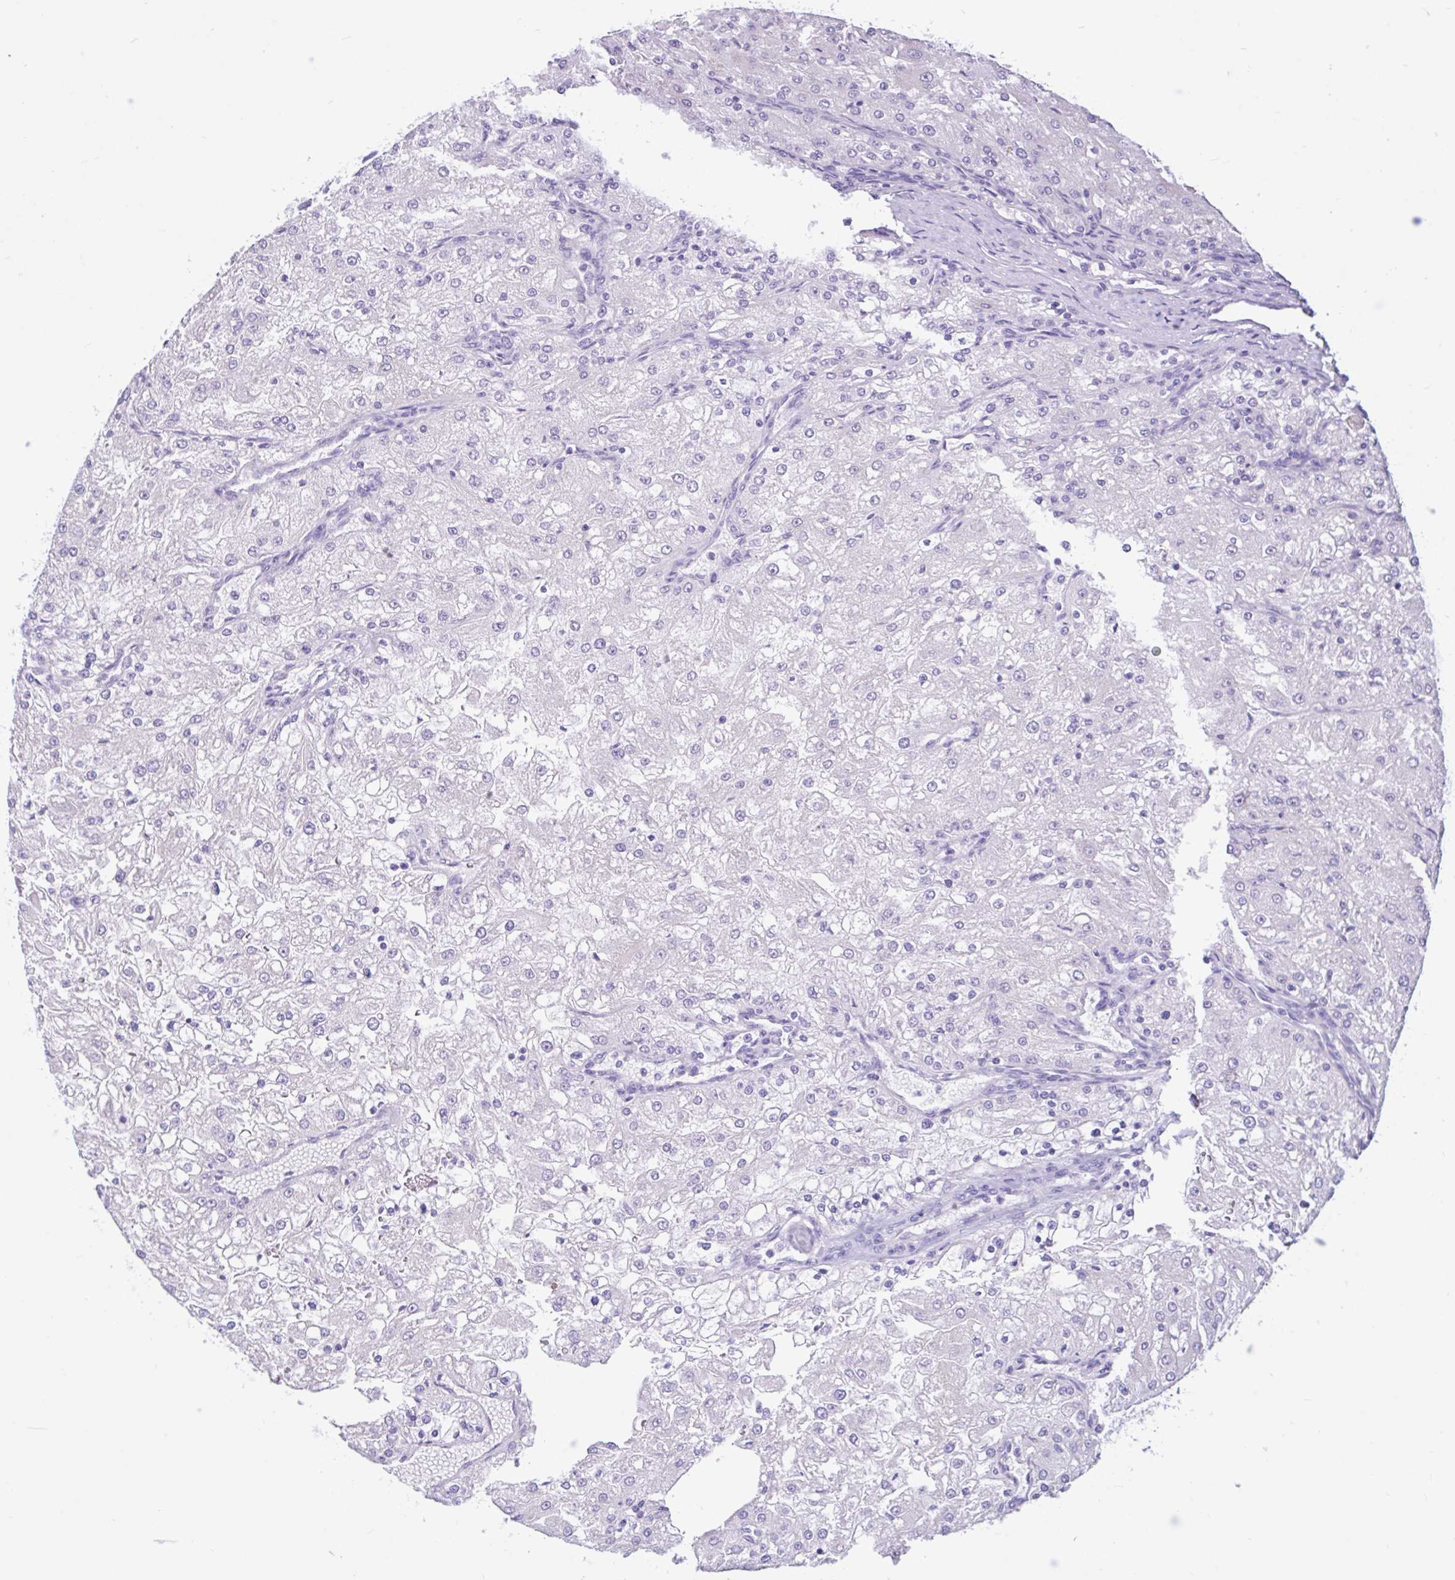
{"staining": {"intensity": "negative", "quantity": "none", "location": "none"}, "tissue": "renal cancer", "cell_type": "Tumor cells", "image_type": "cancer", "snomed": [{"axis": "morphology", "description": "Adenocarcinoma, NOS"}, {"axis": "topography", "description": "Kidney"}], "caption": "The histopathology image exhibits no significant staining in tumor cells of renal cancer (adenocarcinoma).", "gene": "CYP19A1", "patient": {"sex": "female", "age": 74}}